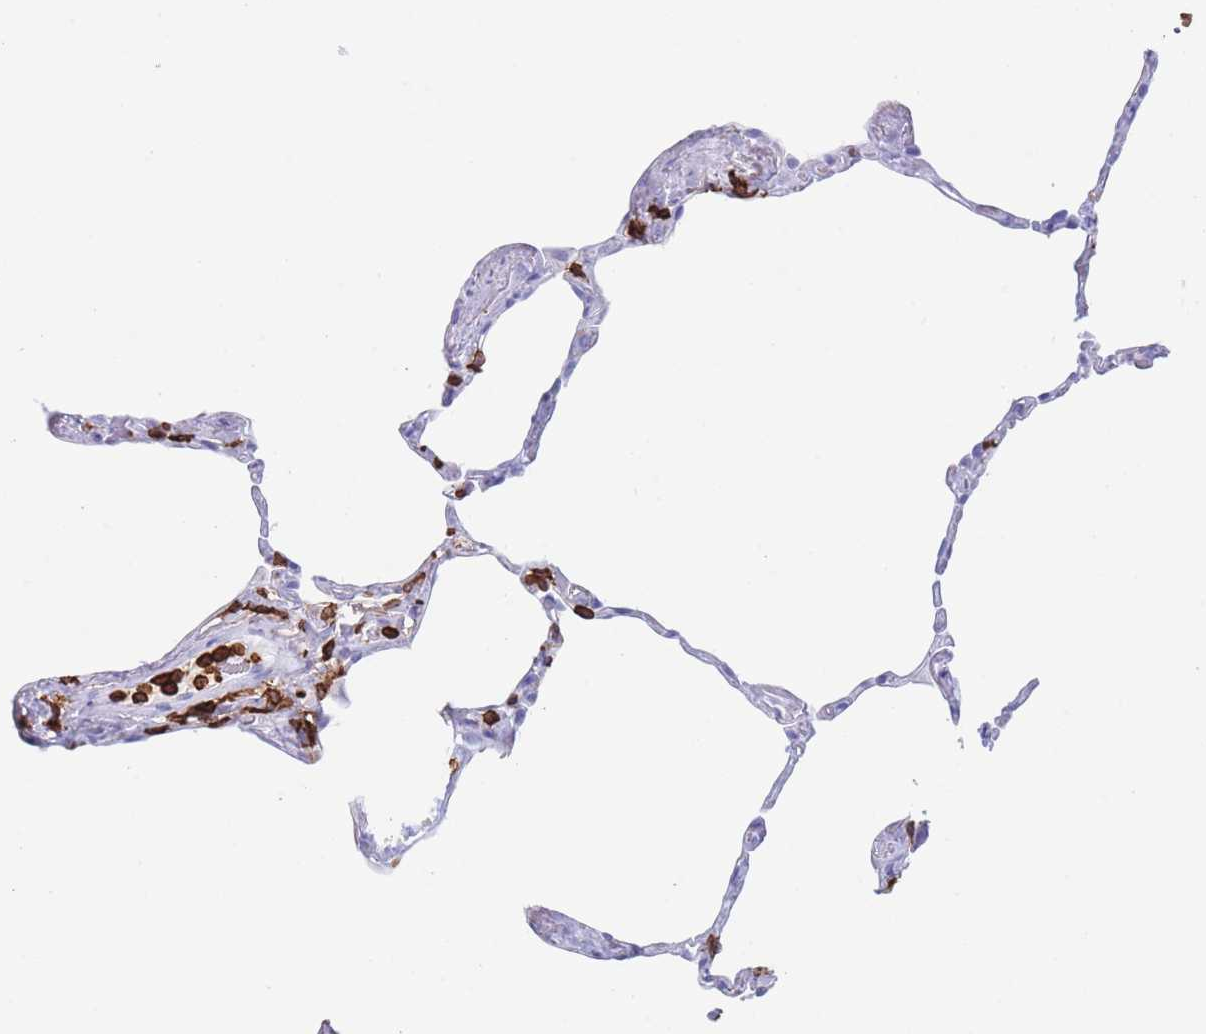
{"staining": {"intensity": "negative", "quantity": "none", "location": "none"}, "tissue": "lung", "cell_type": "Alveolar cells", "image_type": "normal", "snomed": [{"axis": "morphology", "description": "Normal tissue, NOS"}, {"axis": "topography", "description": "Lung"}], "caption": "Immunohistochemistry image of unremarkable lung stained for a protein (brown), which displays no expression in alveolar cells. The staining is performed using DAB brown chromogen with nuclei counter-stained in using hematoxylin.", "gene": "CORO1A", "patient": {"sex": "male", "age": 65}}